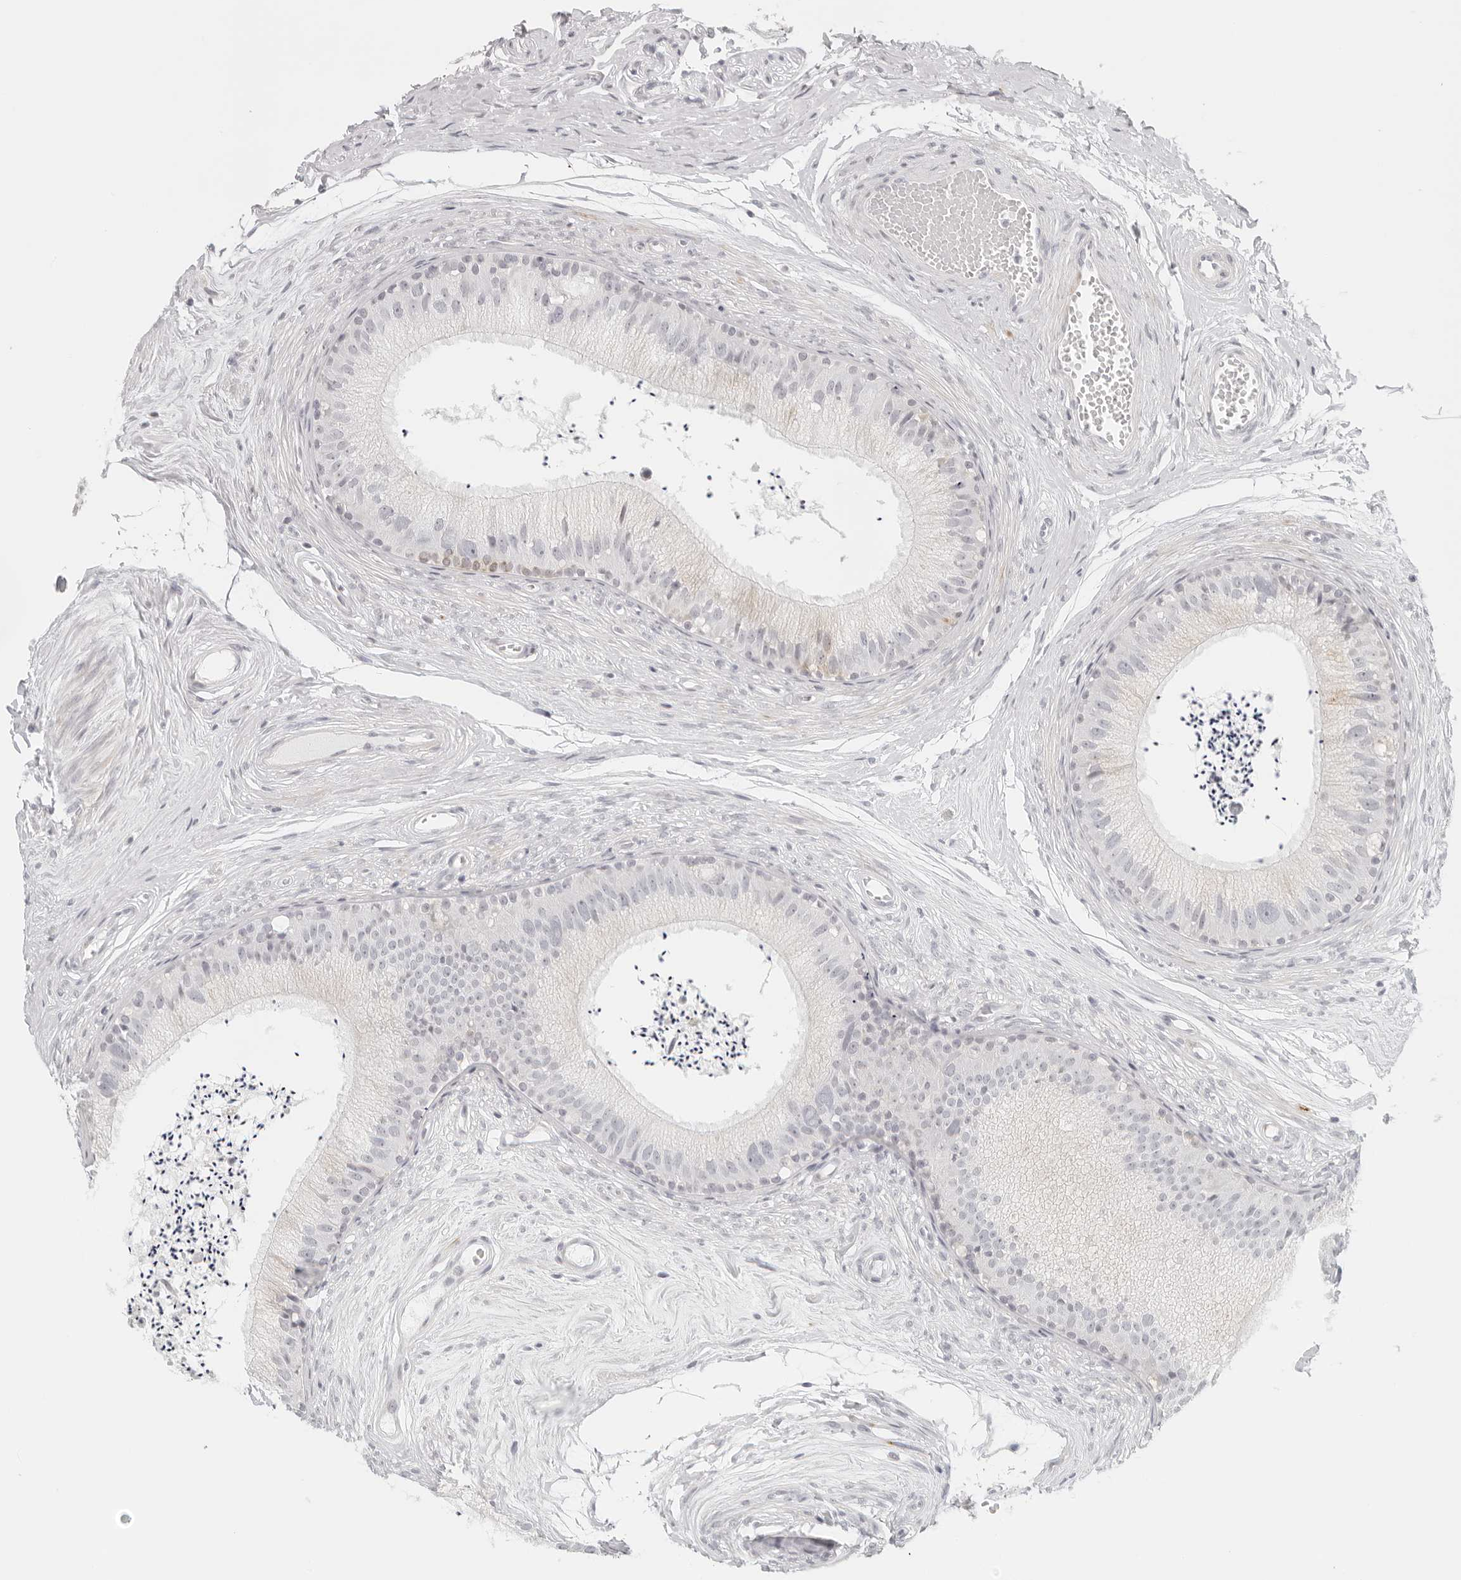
{"staining": {"intensity": "moderate", "quantity": "<25%", "location": "cytoplasmic/membranous"}, "tissue": "epididymis", "cell_type": "Glandular cells", "image_type": "normal", "snomed": [{"axis": "morphology", "description": "Normal tissue, NOS"}, {"axis": "topography", "description": "Epididymis"}], "caption": "Moderate cytoplasmic/membranous protein expression is present in about <25% of glandular cells in epididymis. Immunohistochemistry stains the protein in brown and the nuclei are stained blue.", "gene": "RPS6KC1", "patient": {"sex": "male", "age": 56}}